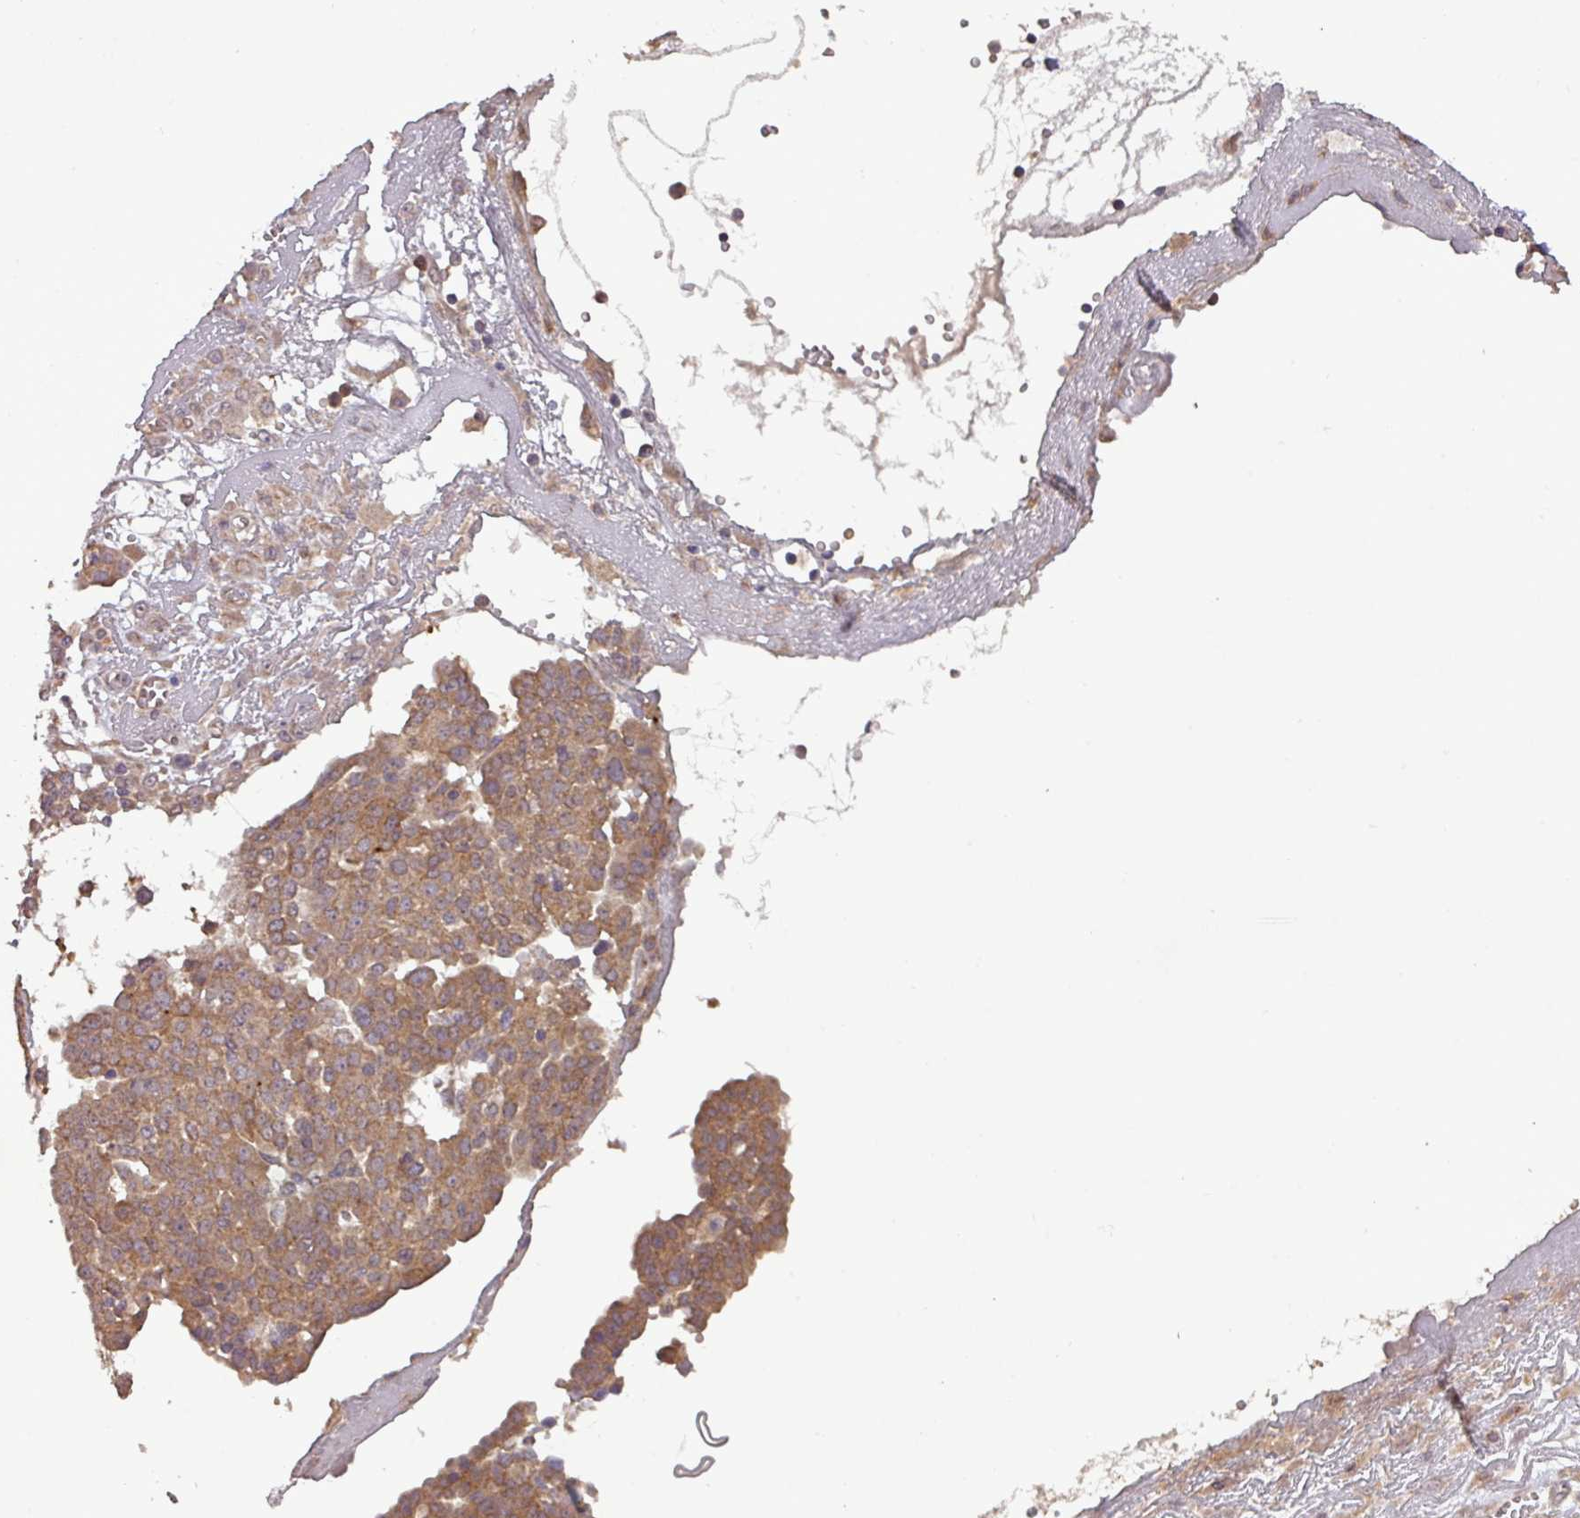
{"staining": {"intensity": "moderate", "quantity": ">75%", "location": "cytoplasmic/membranous"}, "tissue": "ovarian cancer", "cell_type": "Tumor cells", "image_type": "cancer", "snomed": [{"axis": "morphology", "description": "Cystadenocarcinoma, serous, NOS"}, {"axis": "topography", "description": "Soft tissue"}, {"axis": "topography", "description": "Ovary"}], "caption": "Ovarian cancer (serous cystadenocarcinoma) stained with a protein marker shows moderate staining in tumor cells.", "gene": "NT5C3A", "patient": {"sex": "female", "age": 57}}